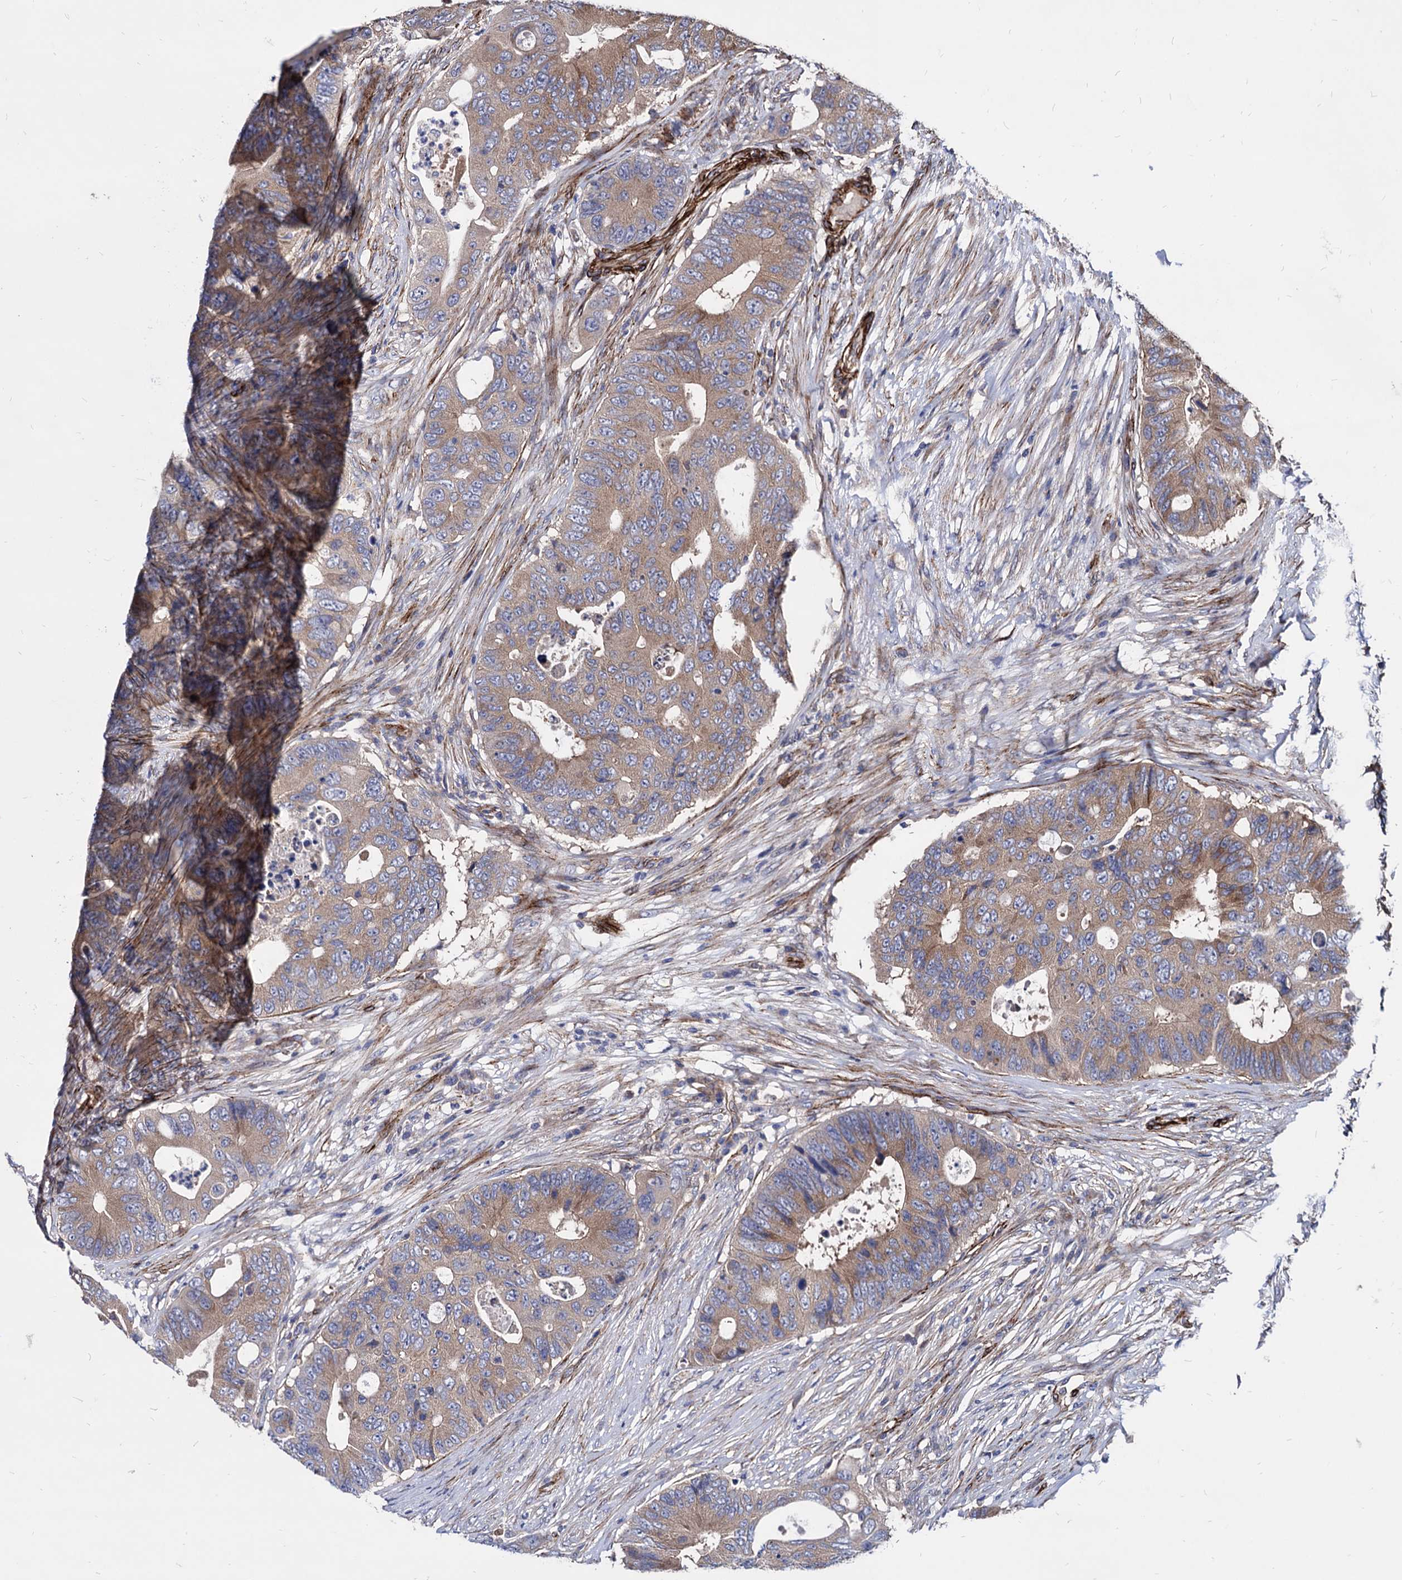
{"staining": {"intensity": "moderate", "quantity": "25%-75%", "location": "cytoplasmic/membranous"}, "tissue": "colorectal cancer", "cell_type": "Tumor cells", "image_type": "cancer", "snomed": [{"axis": "morphology", "description": "Adenocarcinoma, NOS"}, {"axis": "topography", "description": "Colon"}], "caption": "An image of colorectal cancer stained for a protein displays moderate cytoplasmic/membranous brown staining in tumor cells.", "gene": "WDR11", "patient": {"sex": "male", "age": 71}}